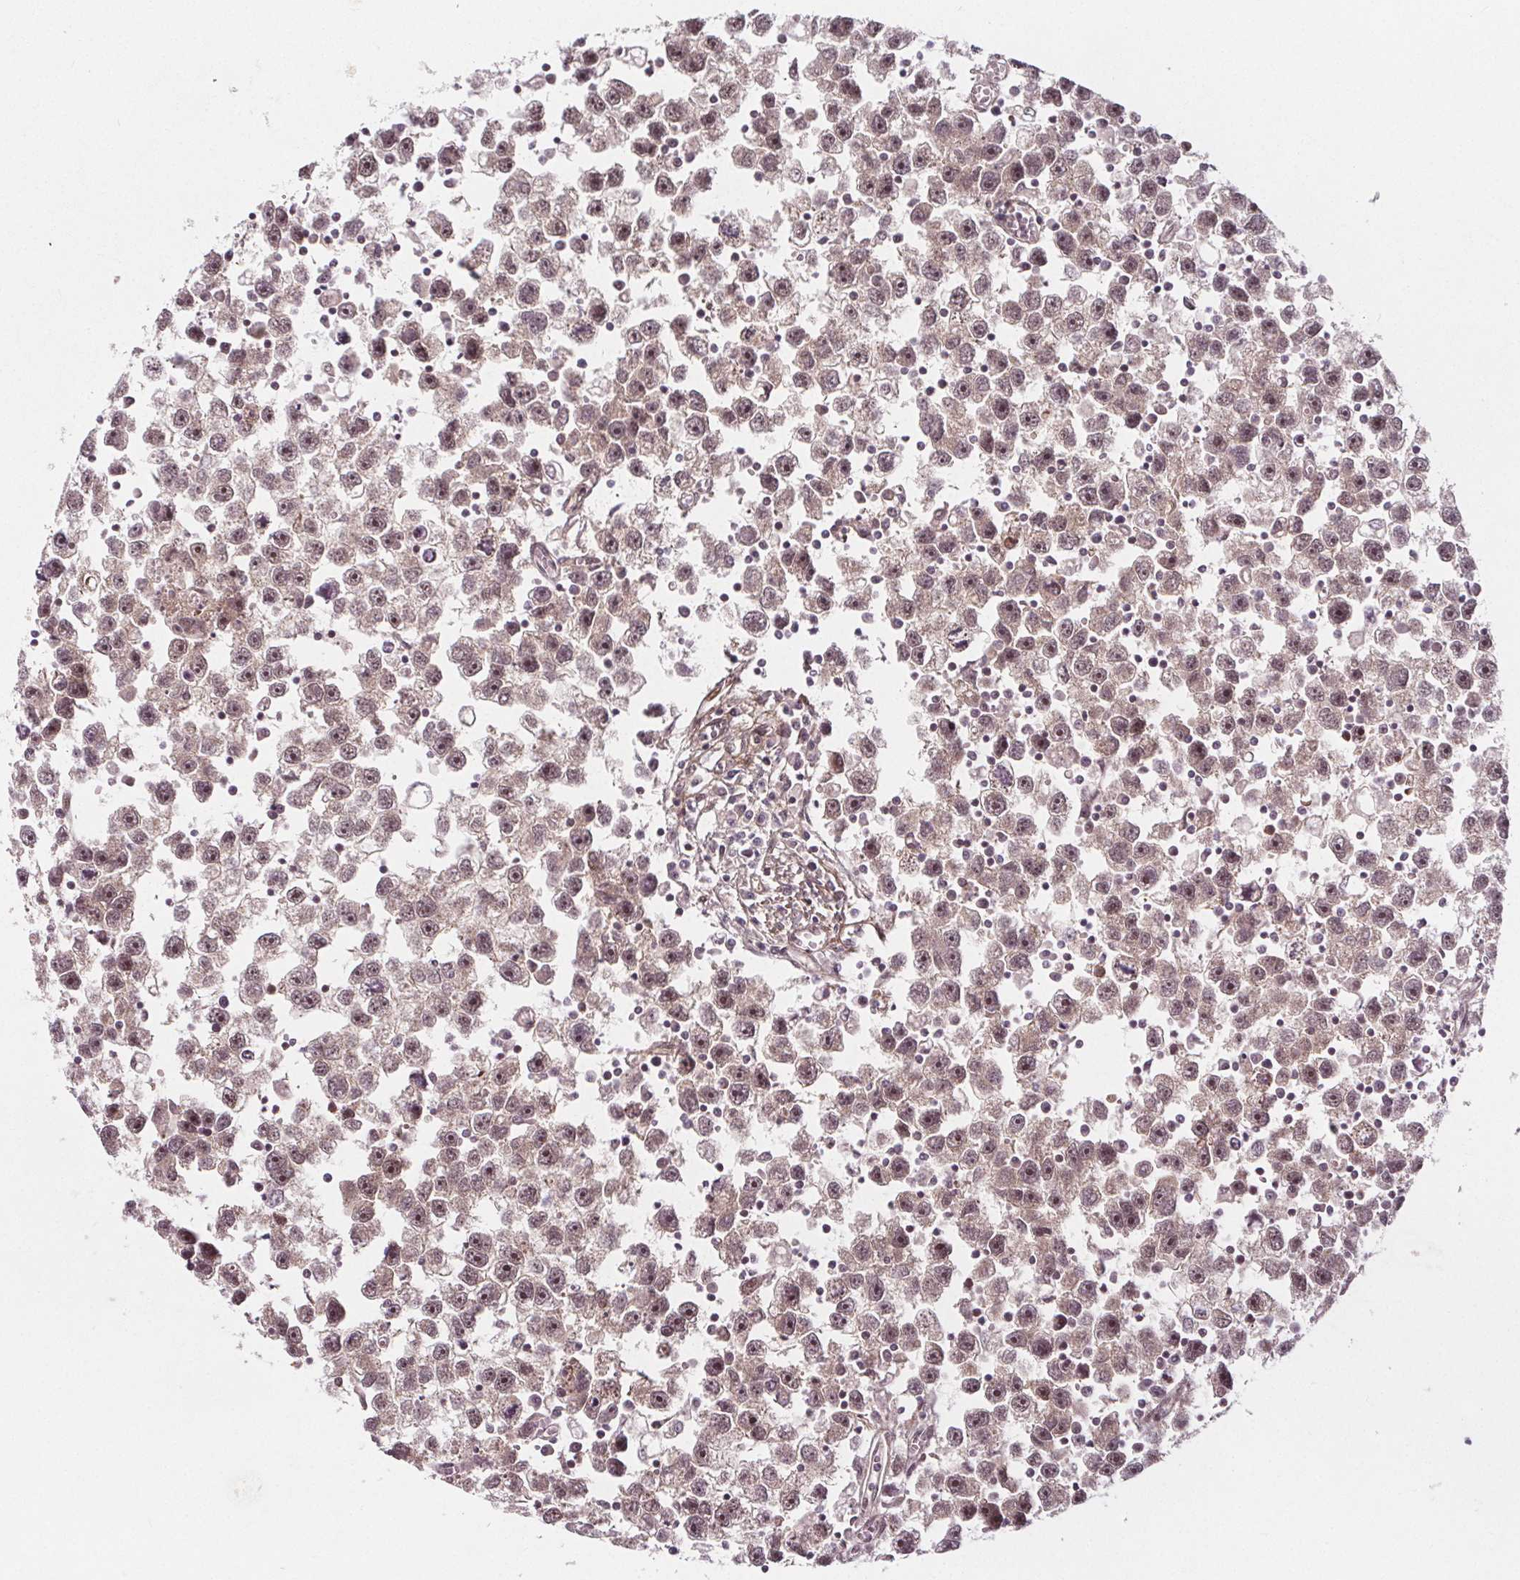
{"staining": {"intensity": "weak", "quantity": ">75%", "location": "cytoplasmic/membranous,nuclear"}, "tissue": "testis cancer", "cell_type": "Tumor cells", "image_type": "cancer", "snomed": [{"axis": "morphology", "description": "Seminoma, NOS"}, {"axis": "topography", "description": "Testis"}], "caption": "Human testis cancer stained with a protein marker exhibits weak staining in tumor cells.", "gene": "AKT1S1", "patient": {"sex": "male", "age": 30}}